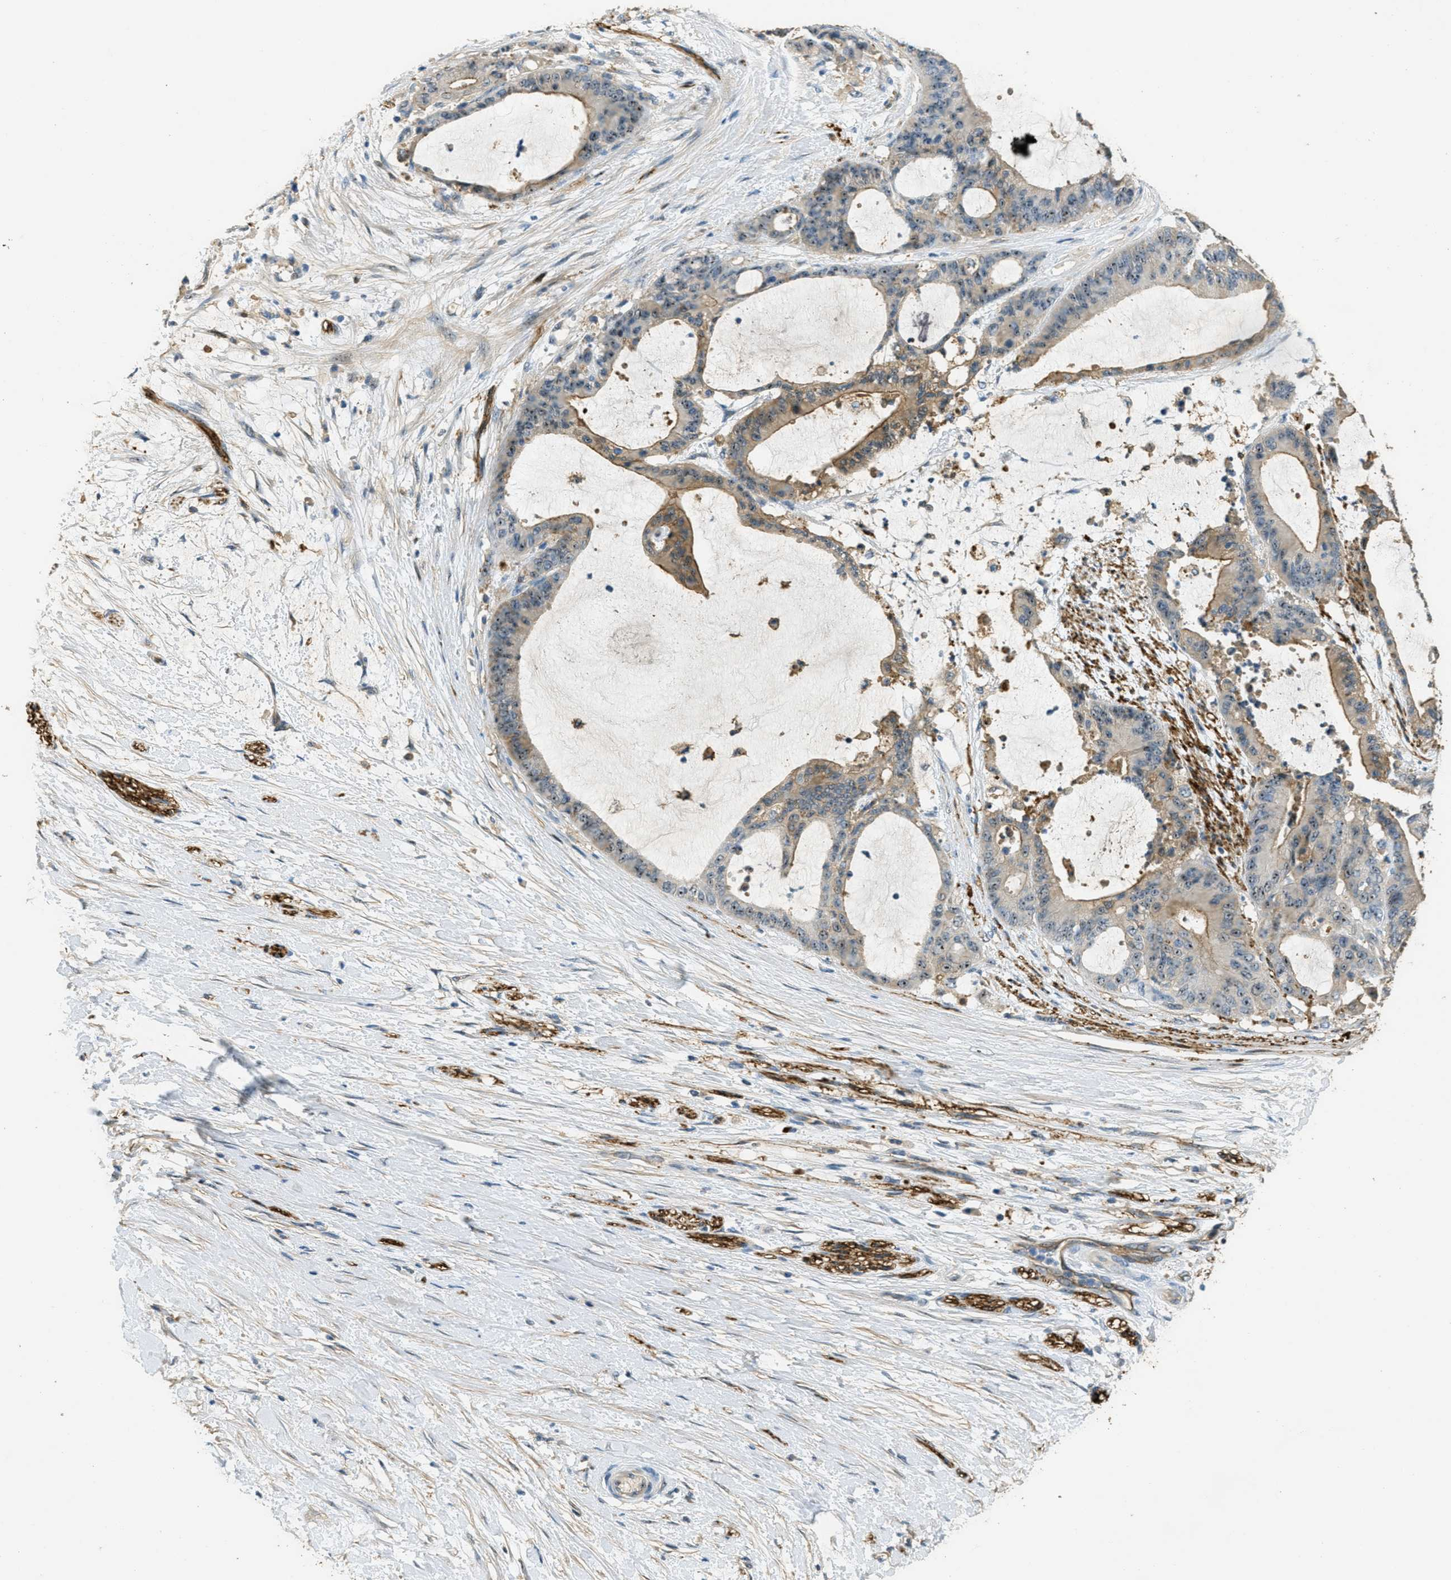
{"staining": {"intensity": "moderate", "quantity": ">75%", "location": "nuclear"}, "tissue": "liver cancer", "cell_type": "Tumor cells", "image_type": "cancer", "snomed": [{"axis": "morphology", "description": "Cholangiocarcinoma"}, {"axis": "topography", "description": "Liver"}], "caption": "Tumor cells reveal moderate nuclear staining in approximately >75% of cells in liver cancer (cholangiocarcinoma).", "gene": "OSMR", "patient": {"sex": "female", "age": 73}}